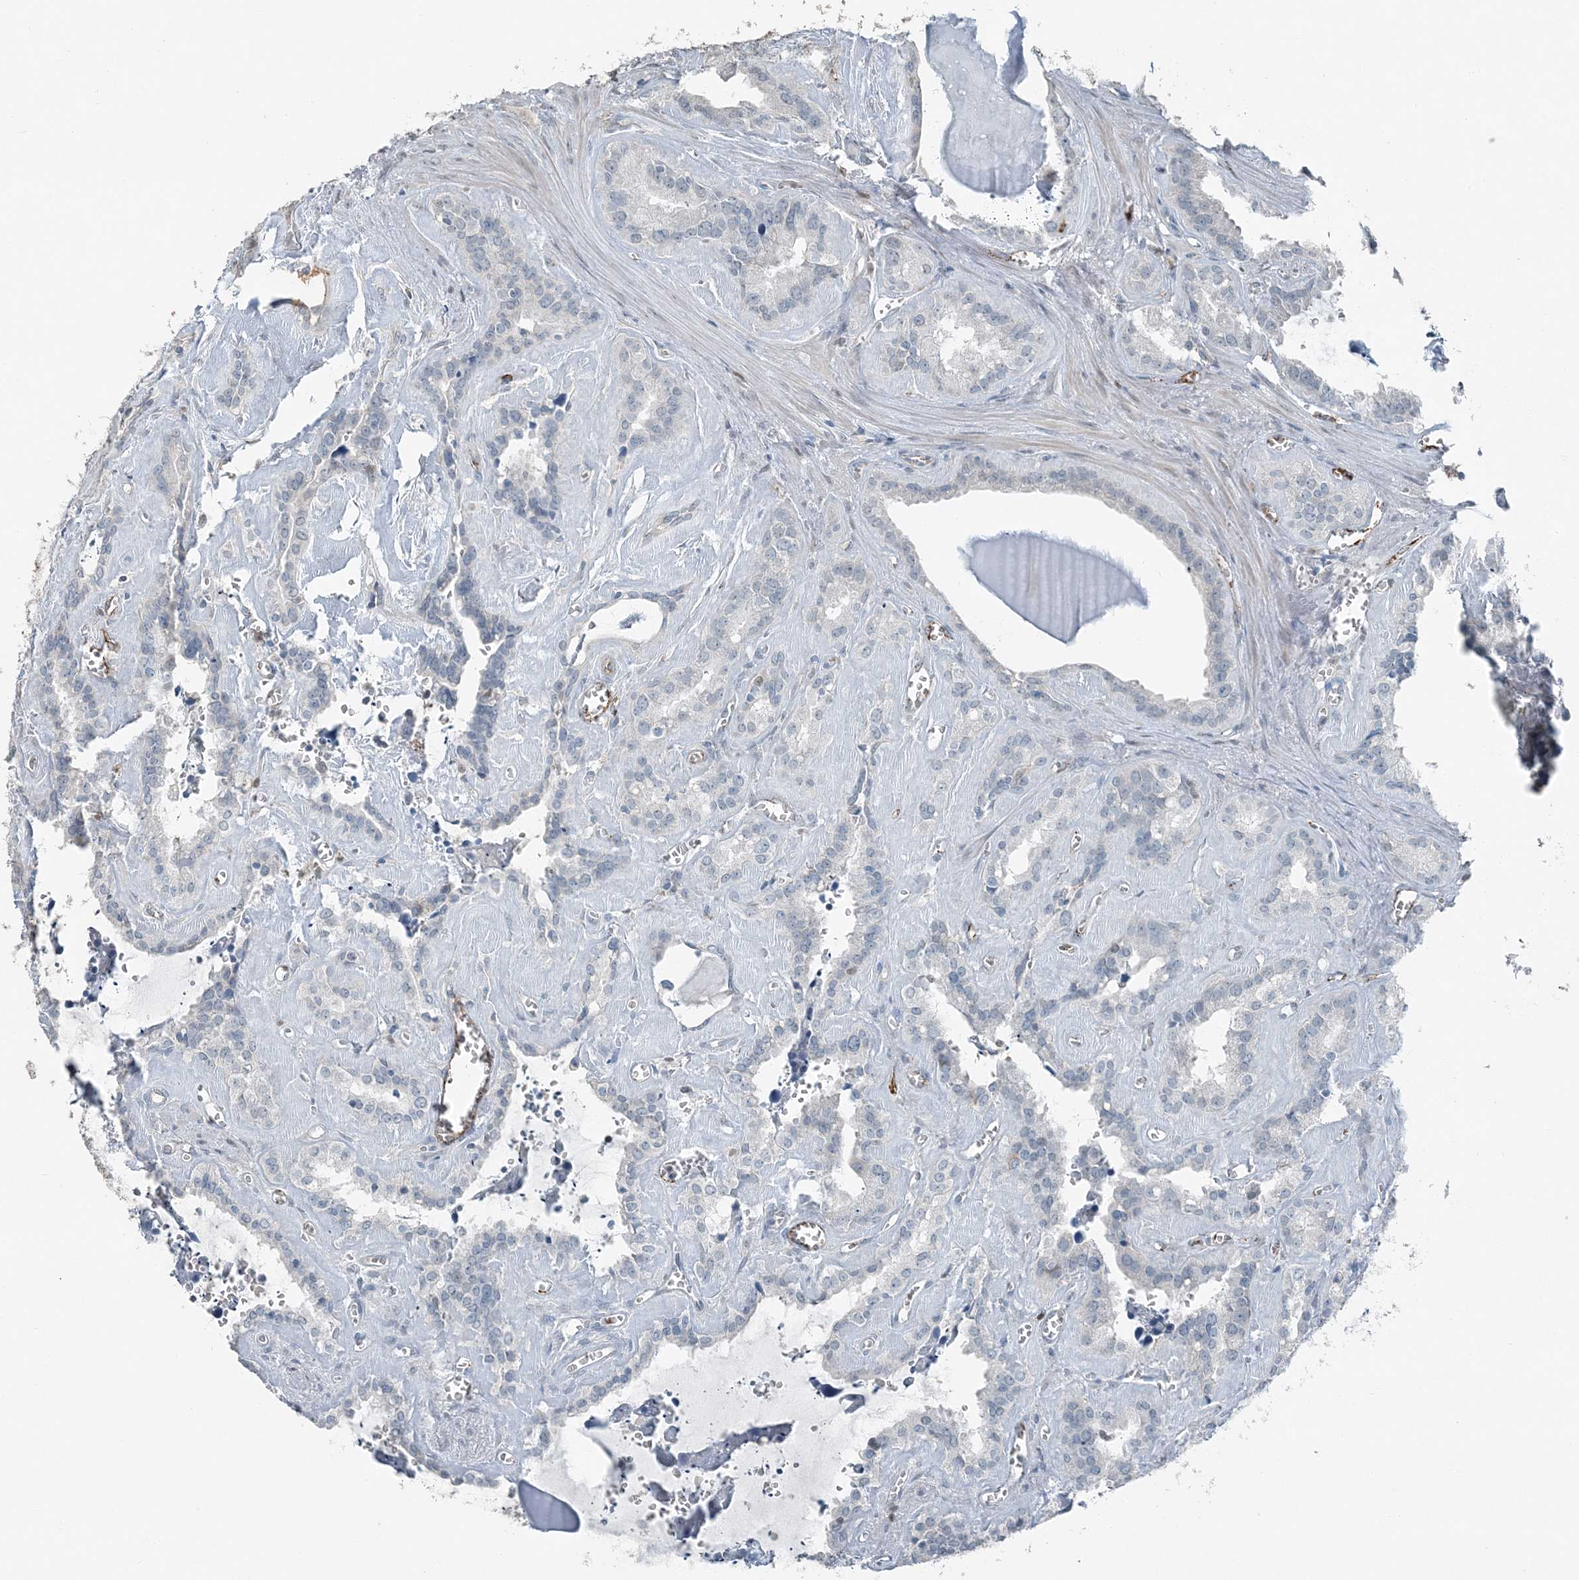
{"staining": {"intensity": "negative", "quantity": "none", "location": "none"}, "tissue": "seminal vesicle", "cell_type": "Glandular cells", "image_type": "normal", "snomed": [{"axis": "morphology", "description": "Normal tissue, NOS"}, {"axis": "topography", "description": "Prostate"}, {"axis": "topography", "description": "Seminal veicle"}], "caption": "Immunohistochemical staining of unremarkable seminal vesicle demonstrates no significant staining in glandular cells.", "gene": "ELOVL7", "patient": {"sex": "male", "age": 59}}